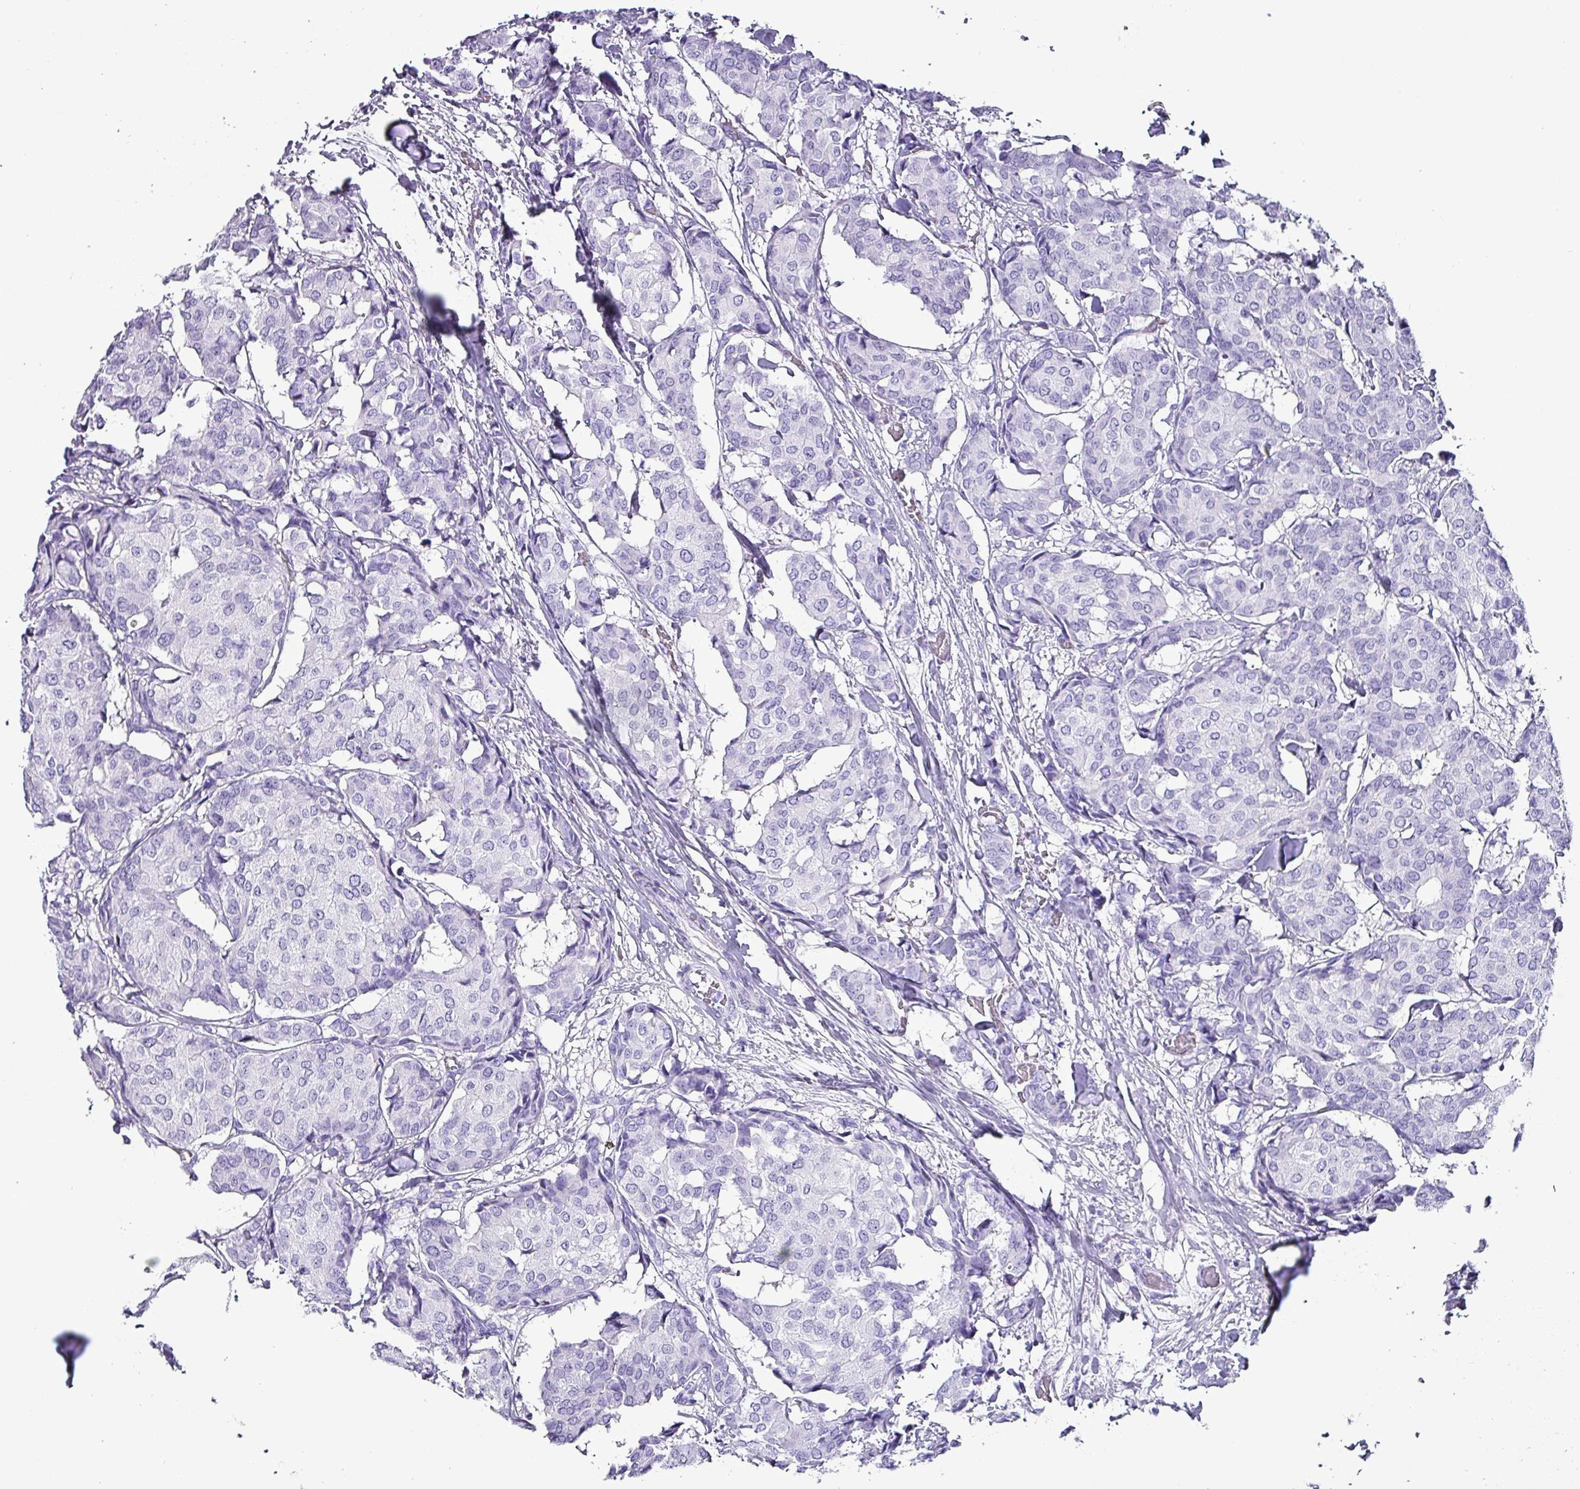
{"staining": {"intensity": "negative", "quantity": "none", "location": "none"}, "tissue": "breast cancer", "cell_type": "Tumor cells", "image_type": "cancer", "snomed": [{"axis": "morphology", "description": "Duct carcinoma"}, {"axis": "topography", "description": "Breast"}], "caption": "IHC micrograph of human breast cancer (infiltrating ductal carcinoma) stained for a protein (brown), which demonstrates no positivity in tumor cells. (Immunohistochemistry (ihc), brightfield microscopy, high magnification).", "gene": "KRT6C", "patient": {"sex": "female", "age": 75}}